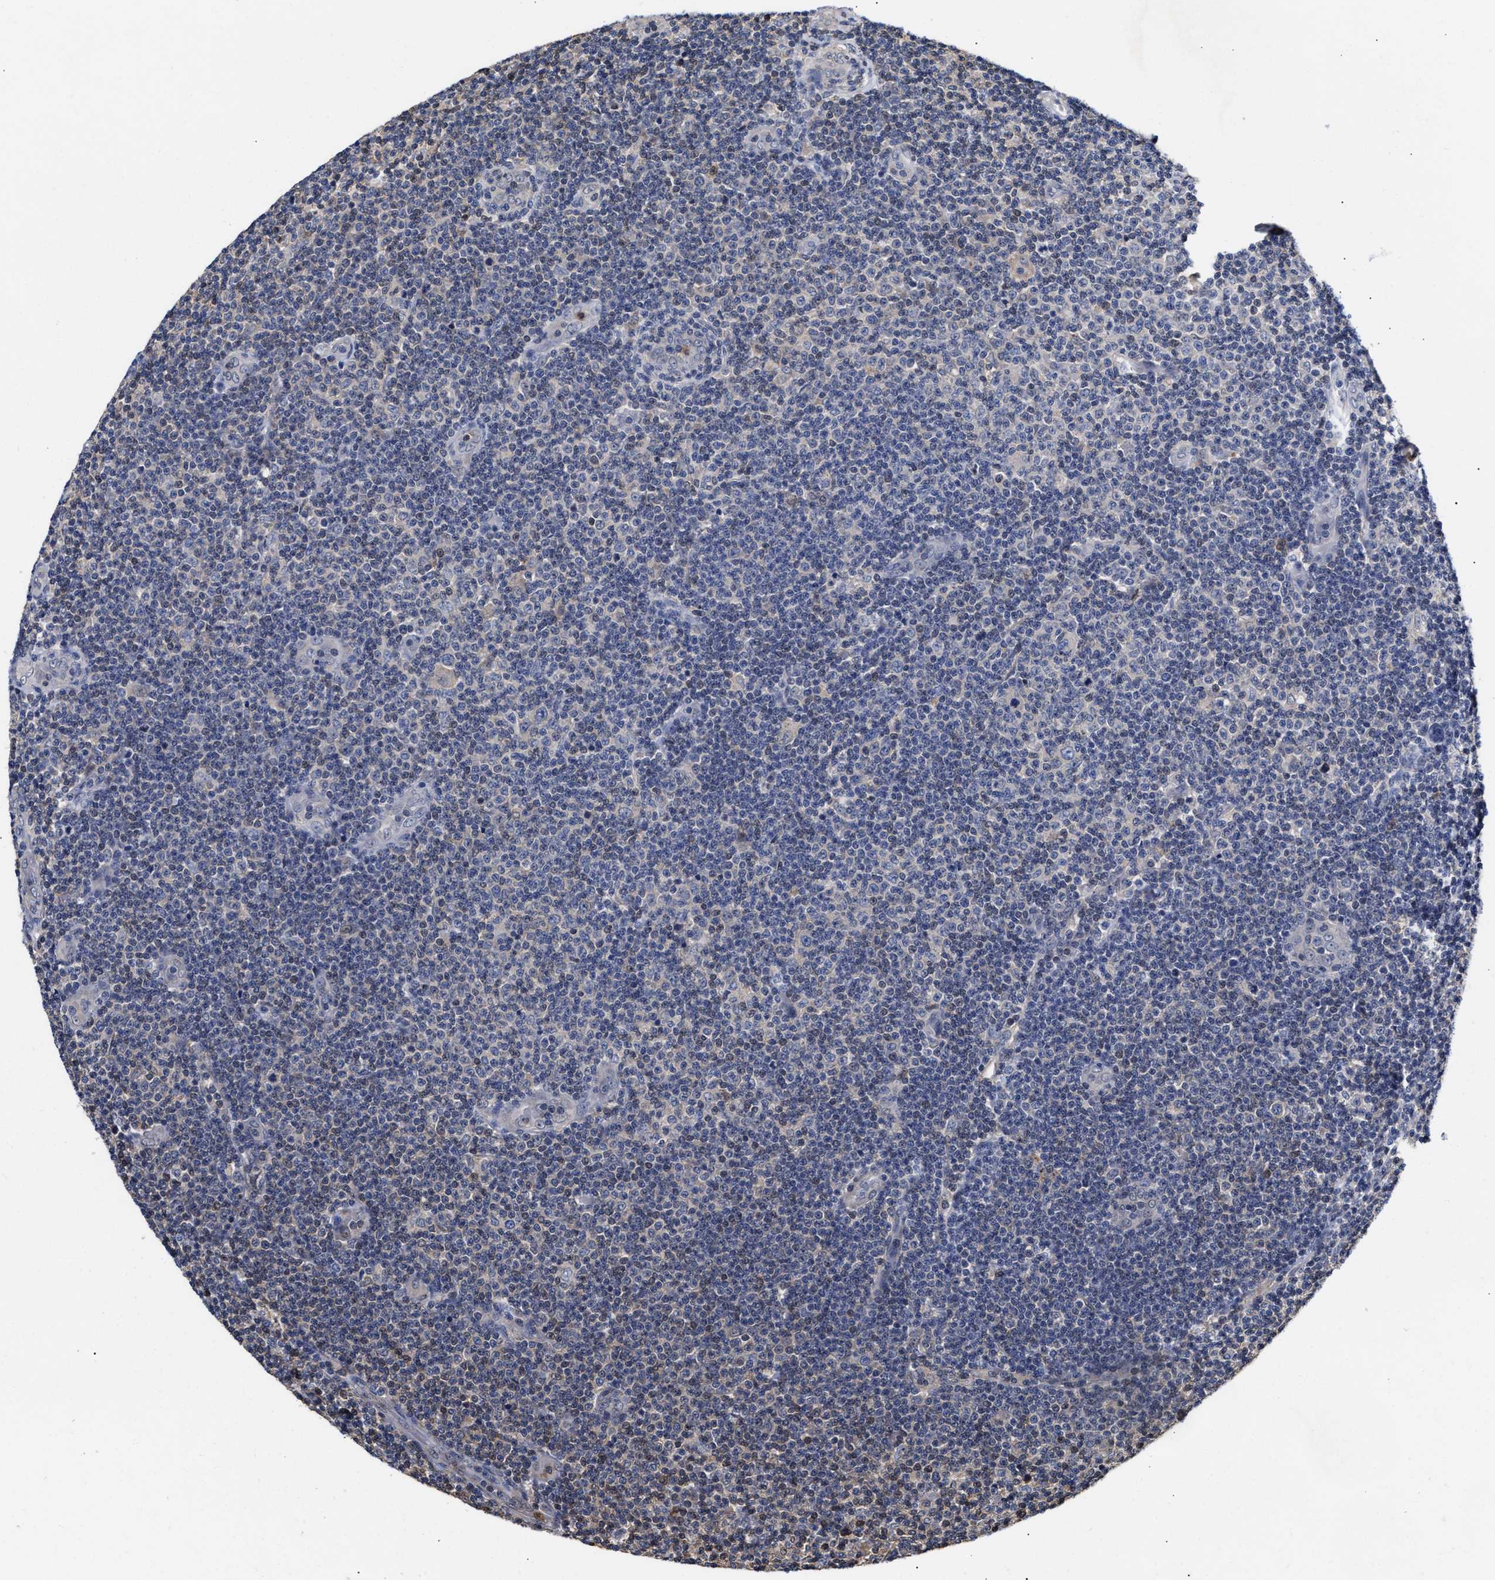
{"staining": {"intensity": "negative", "quantity": "none", "location": "none"}, "tissue": "lymphoma", "cell_type": "Tumor cells", "image_type": "cancer", "snomed": [{"axis": "morphology", "description": "Malignant lymphoma, non-Hodgkin's type, Low grade"}, {"axis": "topography", "description": "Lymph node"}], "caption": "This is a micrograph of immunohistochemistry (IHC) staining of lymphoma, which shows no staining in tumor cells. (DAB immunohistochemistry (IHC) with hematoxylin counter stain).", "gene": "KLHDC1", "patient": {"sex": "male", "age": 83}}